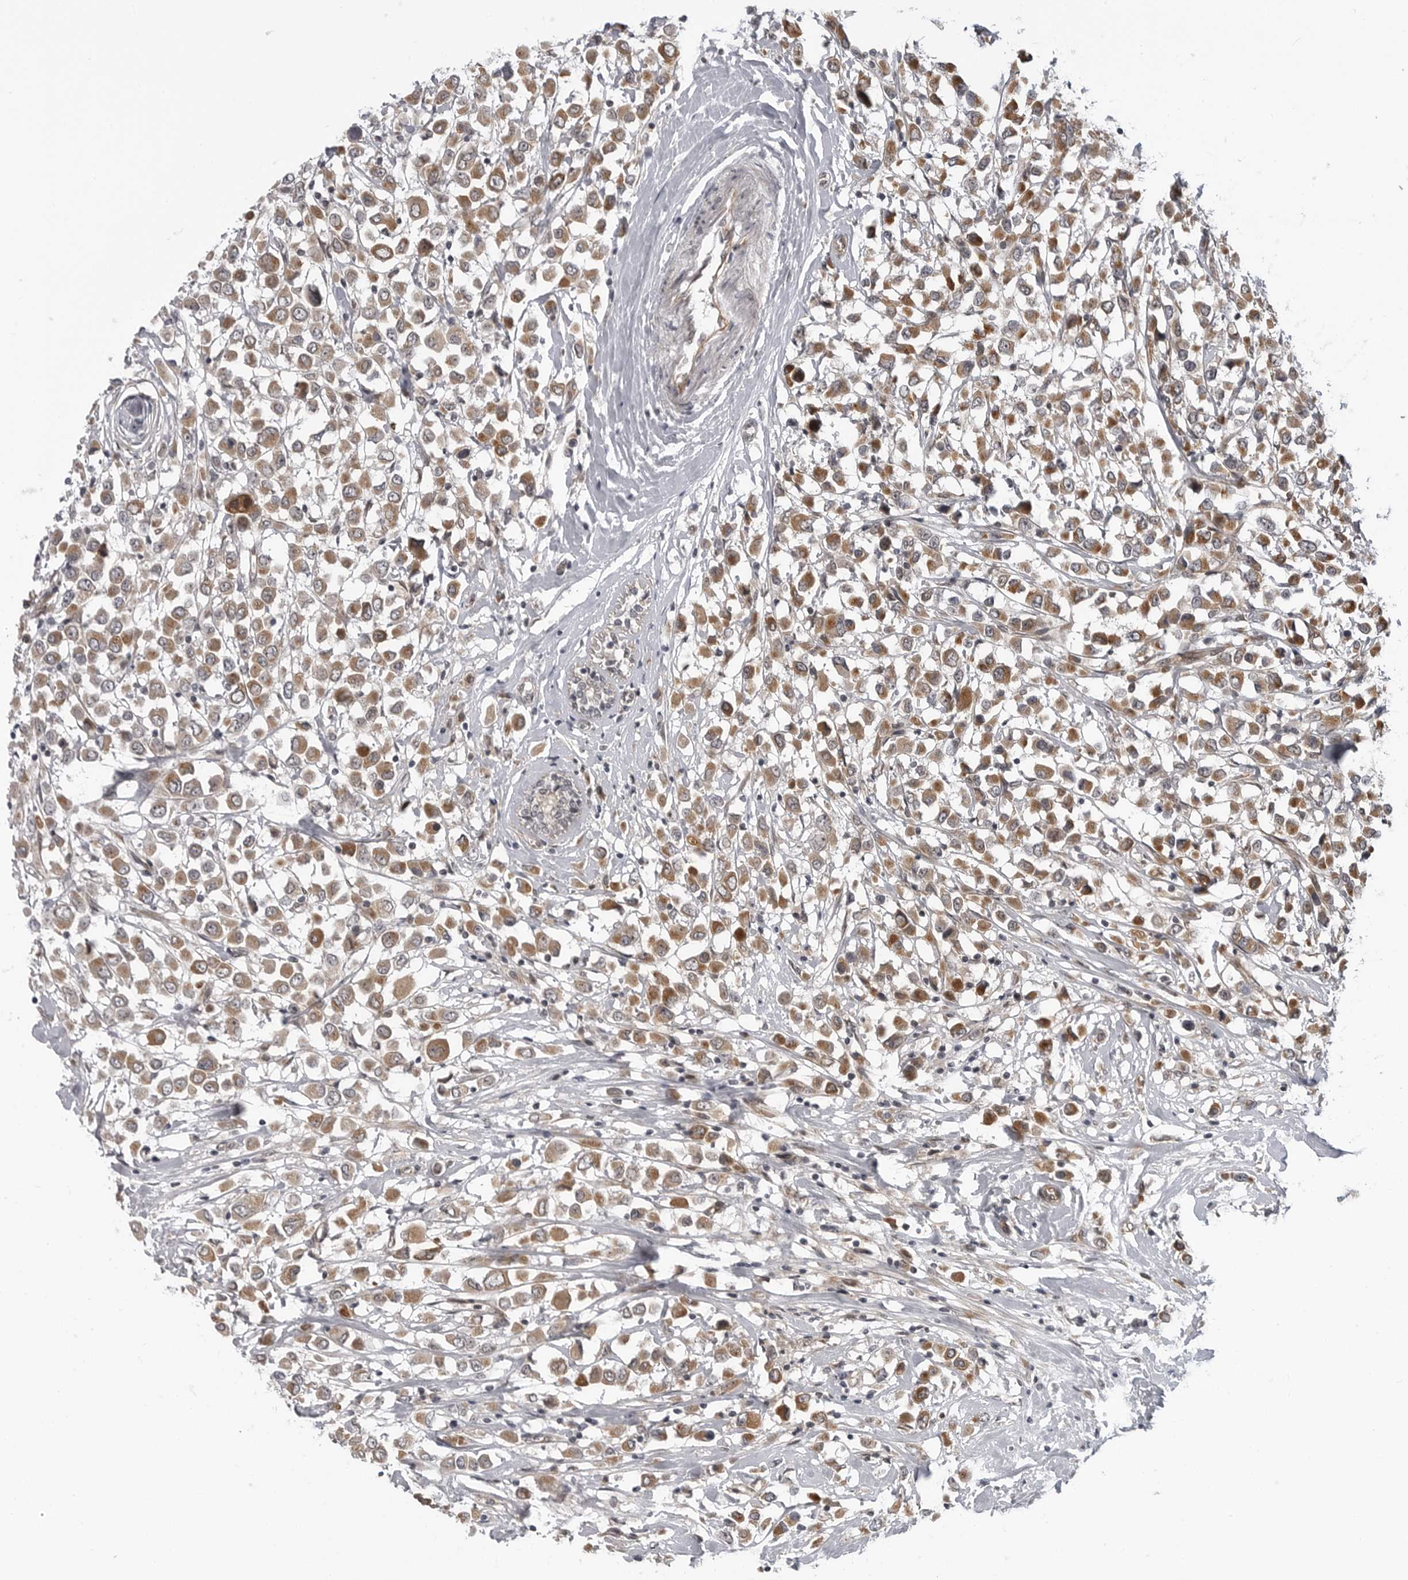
{"staining": {"intensity": "moderate", "quantity": ">75%", "location": "cytoplasmic/membranous"}, "tissue": "breast cancer", "cell_type": "Tumor cells", "image_type": "cancer", "snomed": [{"axis": "morphology", "description": "Duct carcinoma"}, {"axis": "topography", "description": "Breast"}], "caption": "Breast invasive ductal carcinoma stained with a brown dye reveals moderate cytoplasmic/membranous positive staining in approximately >75% of tumor cells.", "gene": "LRRC45", "patient": {"sex": "female", "age": 61}}